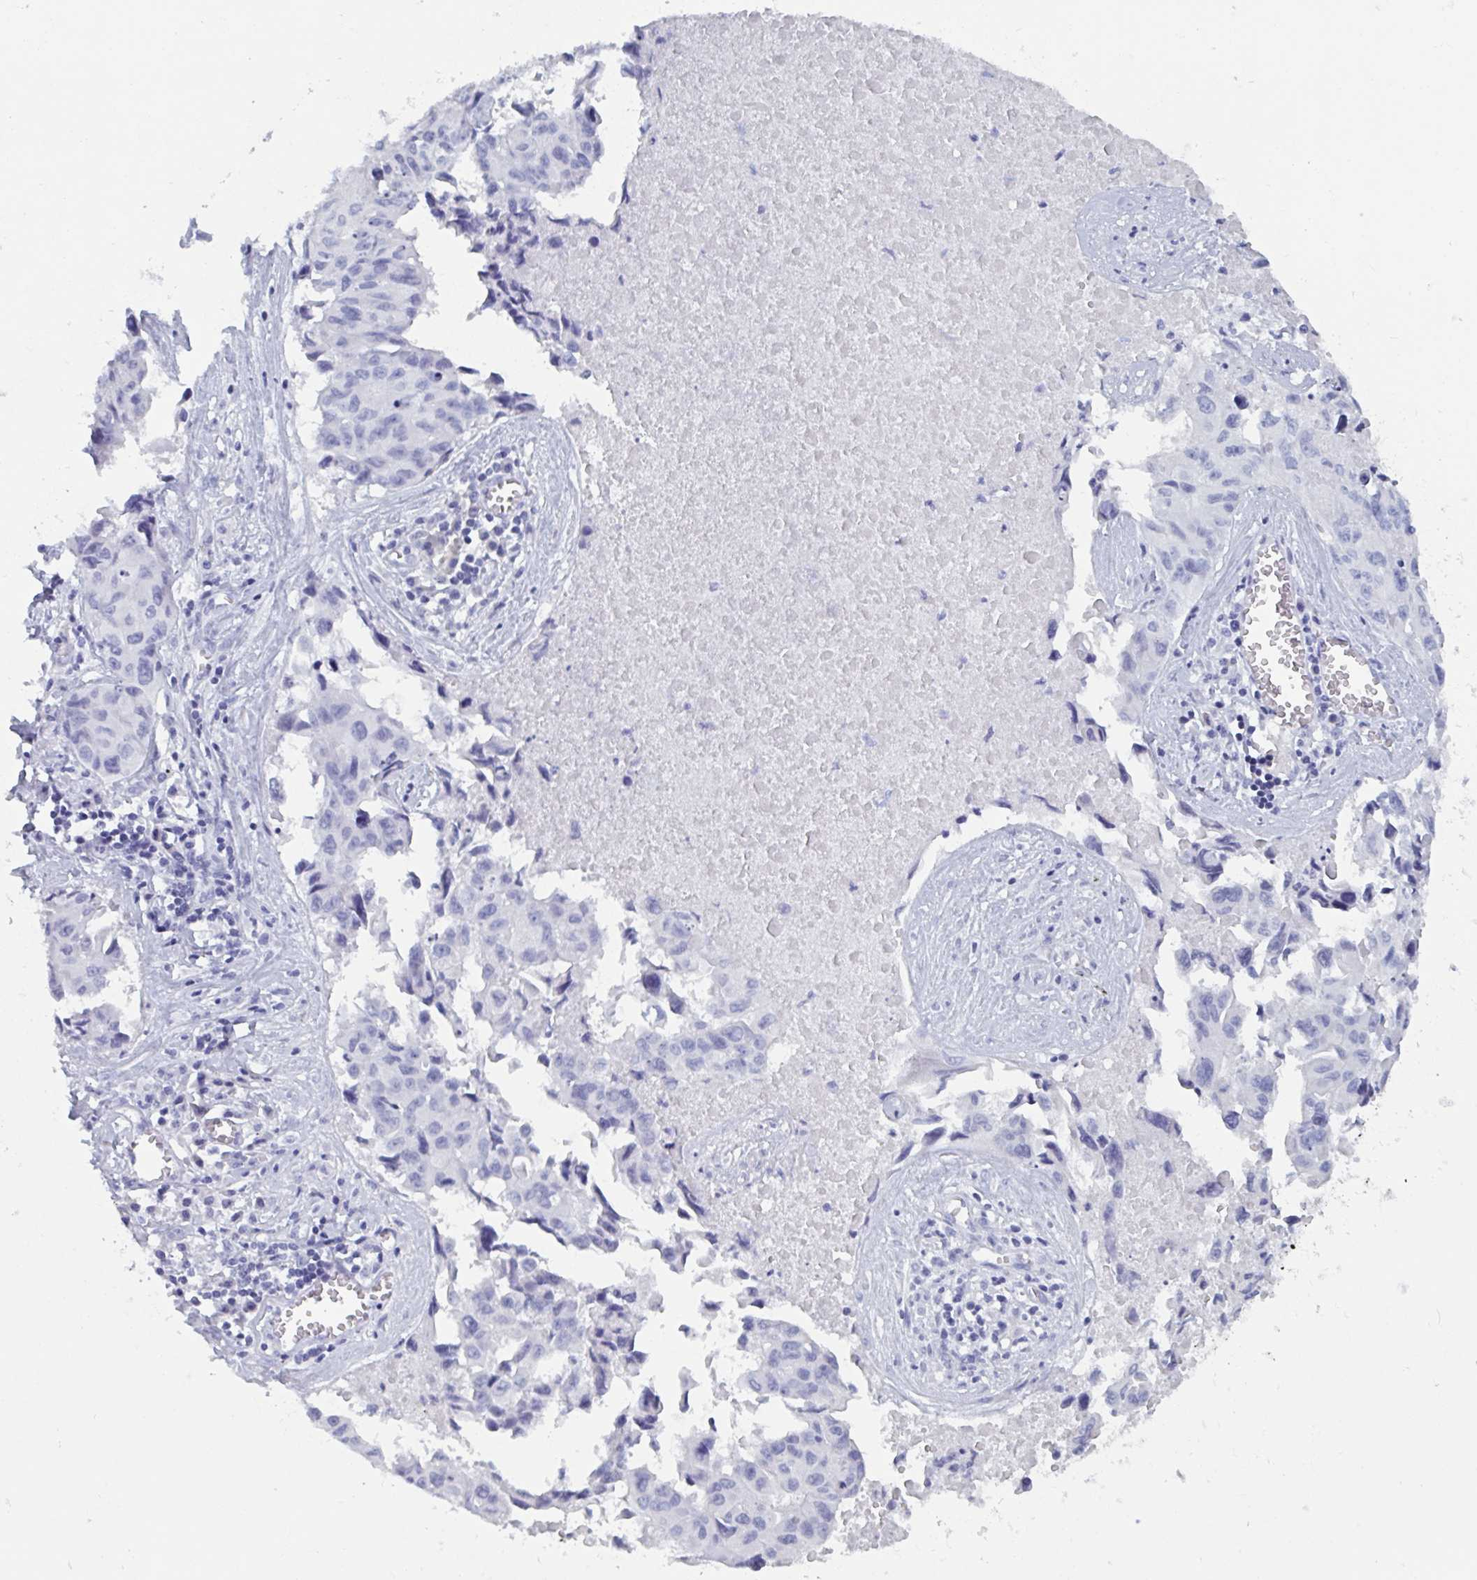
{"staining": {"intensity": "negative", "quantity": "none", "location": "none"}, "tissue": "lung cancer", "cell_type": "Tumor cells", "image_type": "cancer", "snomed": [{"axis": "morphology", "description": "Adenocarcinoma, NOS"}, {"axis": "topography", "description": "Lymph node"}, {"axis": "topography", "description": "Lung"}], "caption": "Tumor cells show no significant protein expression in adenocarcinoma (lung). The staining was performed using DAB (3,3'-diaminobenzidine) to visualize the protein expression in brown, while the nuclei were stained in blue with hematoxylin (Magnification: 20x).", "gene": "DPEP3", "patient": {"sex": "male", "age": 64}}